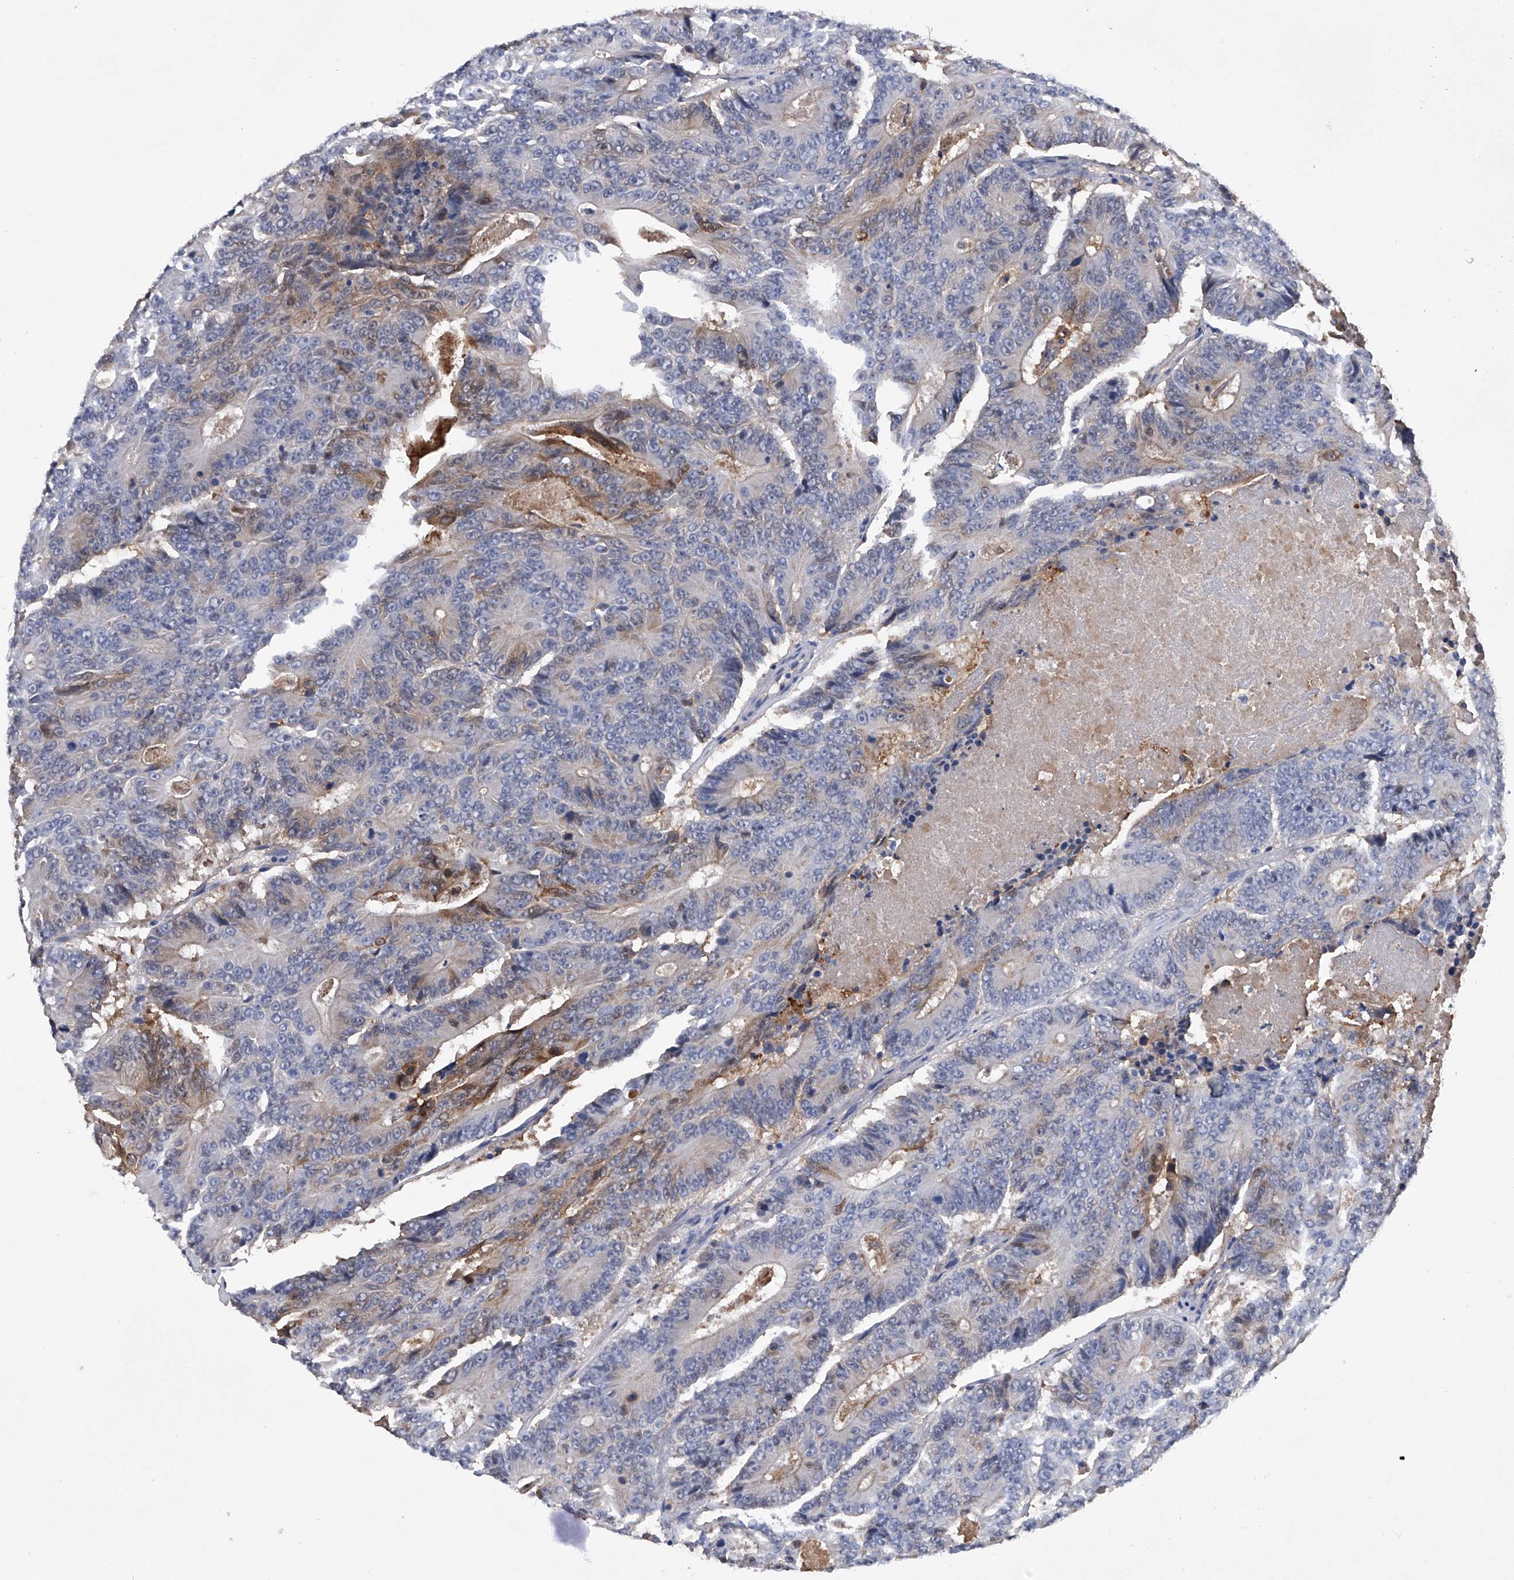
{"staining": {"intensity": "weak", "quantity": "<25%", "location": "cytoplasmic/membranous"}, "tissue": "colorectal cancer", "cell_type": "Tumor cells", "image_type": "cancer", "snomed": [{"axis": "morphology", "description": "Adenocarcinoma, NOS"}, {"axis": "topography", "description": "Colon"}], "caption": "This photomicrograph is of adenocarcinoma (colorectal) stained with immunohistochemistry (IHC) to label a protein in brown with the nuclei are counter-stained blue. There is no staining in tumor cells. The staining is performed using DAB brown chromogen with nuclei counter-stained in using hematoxylin.", "gene": "ASNS", "patient": {"sex": "male", "age": 83}}